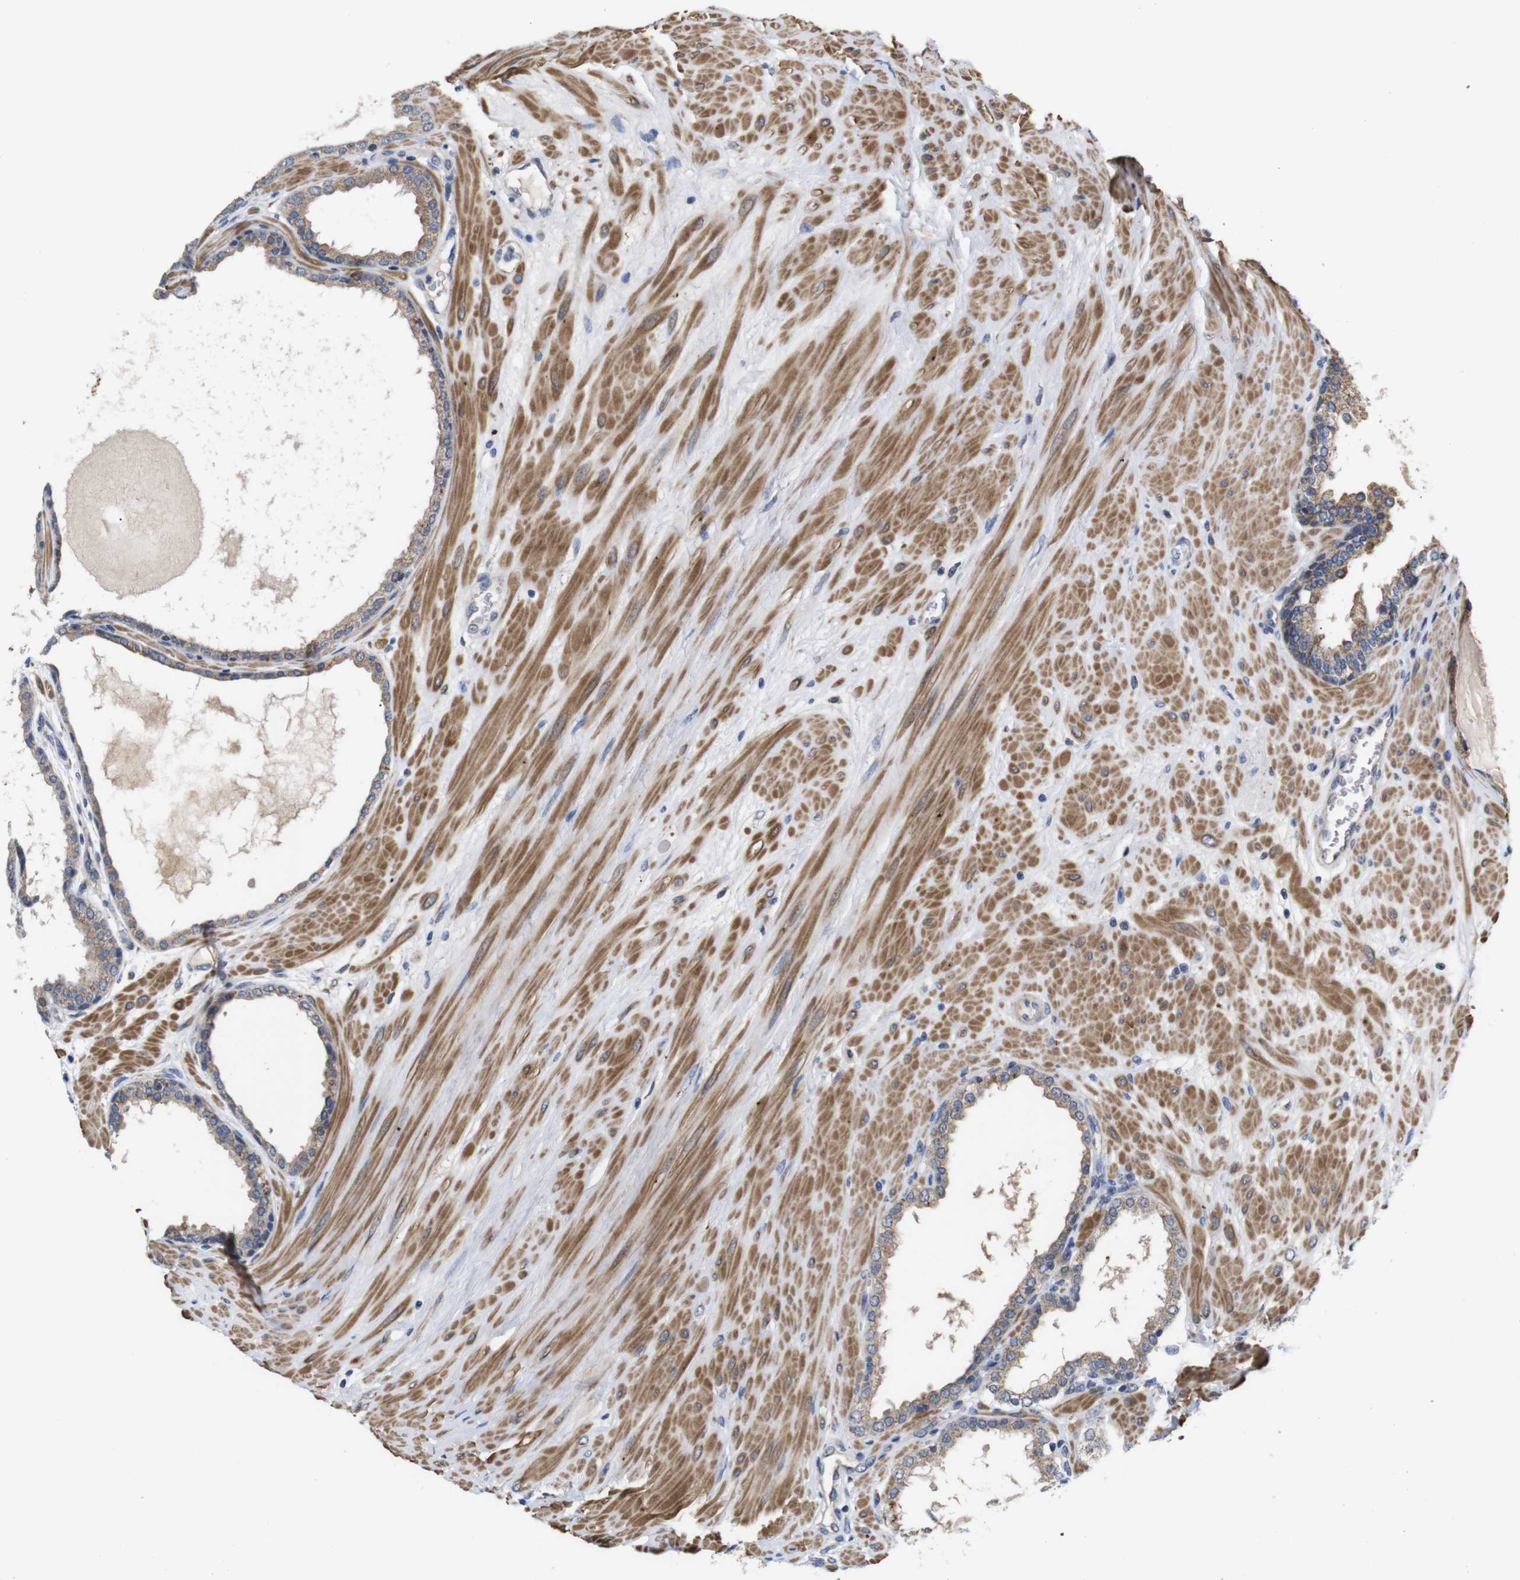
{"staining": {"intensity": "moderate", "quantity": ">75%", "location": "cytoplasmic/membranous"}, "tissue": "prostate", "cell_type": "Glandular cells", "image_type": "normal", "snomed": [{"axis": "morphology", "description": "Normal tissue, NOS"}, {"axis": "topography", "description": "Prostate"}], "caption": "Protein staining by immunohistochemistry (IHC) exhibits moderate cytoplasmic/membranous expression in about >75% of glandular cells in unremarkable prostate.", "gene": "LRRC55", "patient": {"sex": "male", "age": 51}}